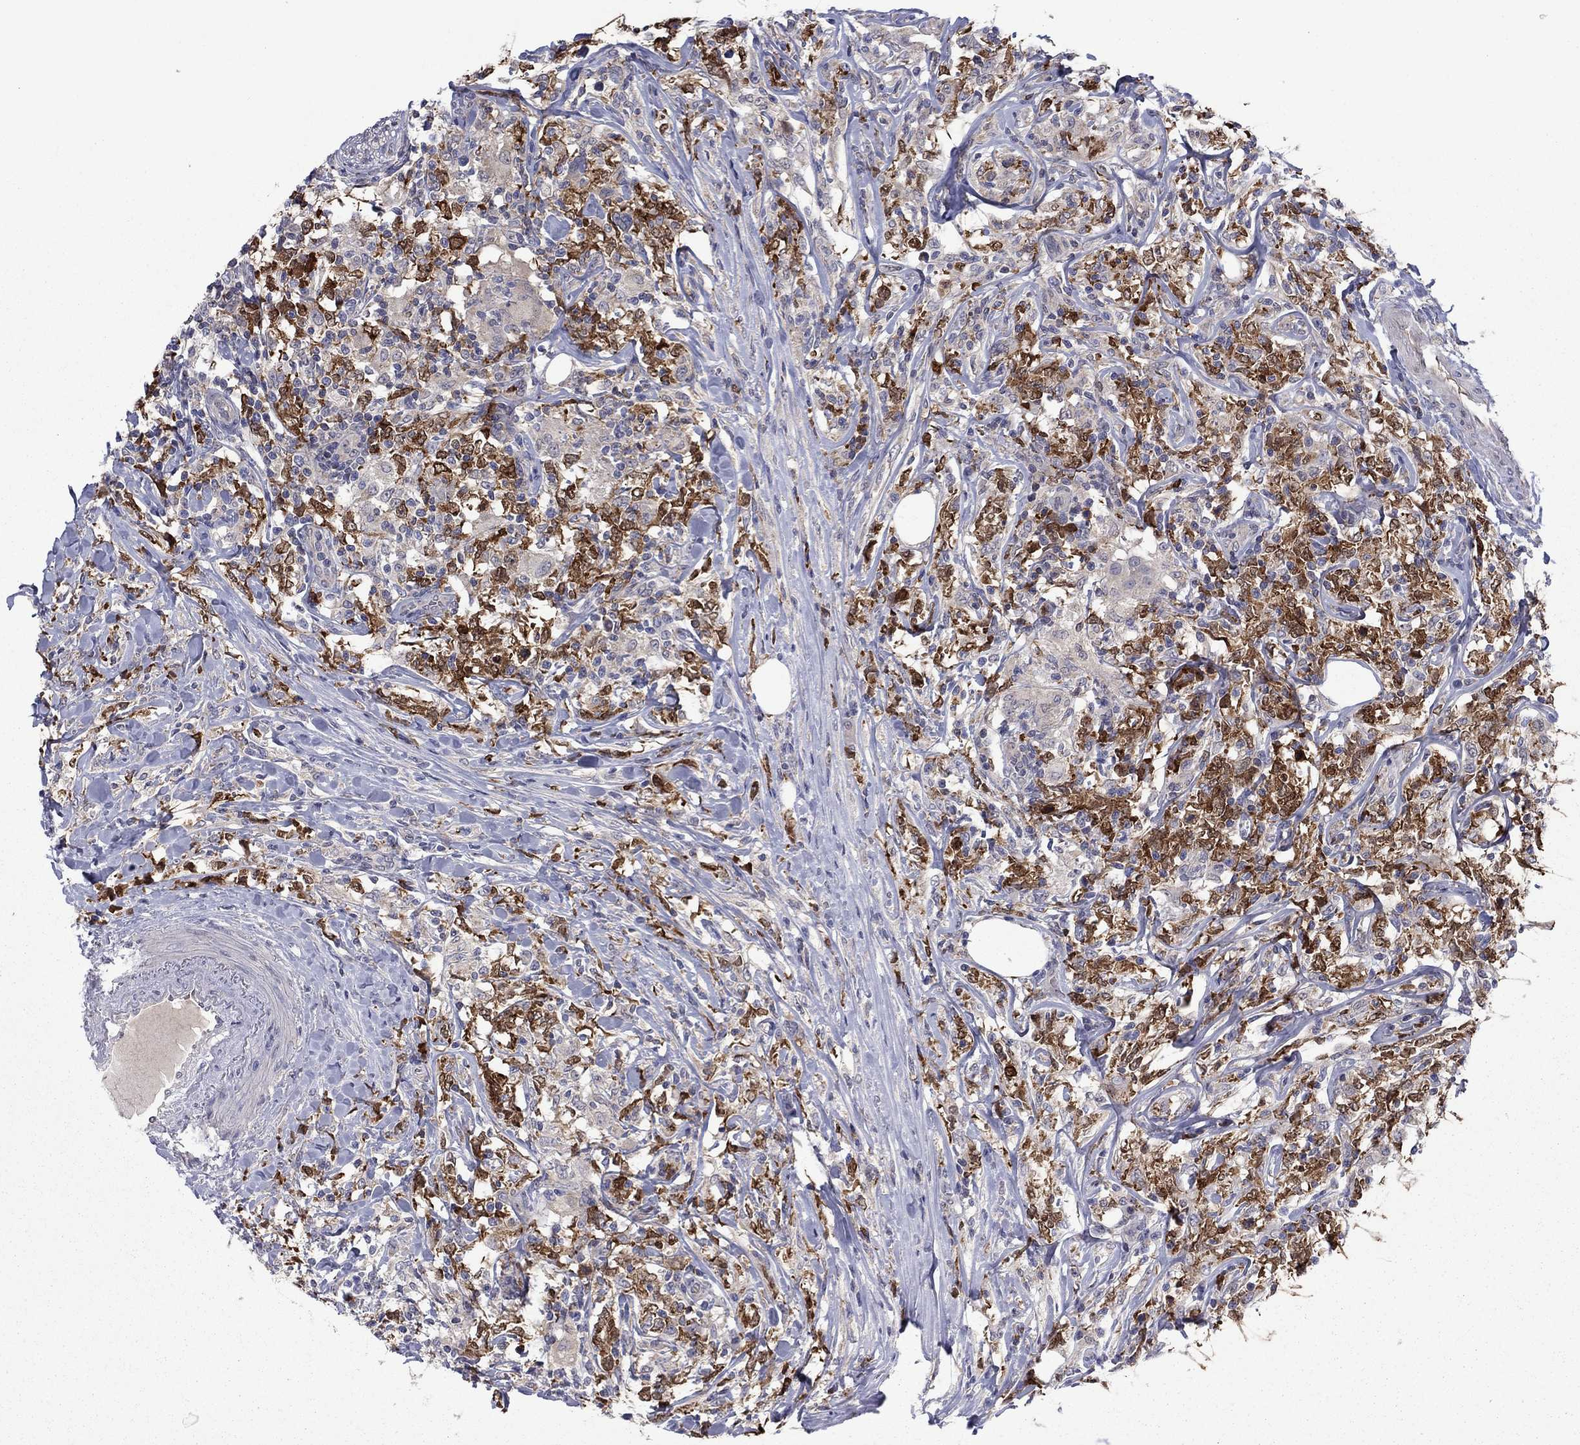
{"staining": {"intensity": "strong", "quantity": "25%-75%", "location": "cytoplasmic/membranous"}, "tissue": "lymphoma", "cell_type": "Tumor cells", "image_type": "cancer", "snomed": [{"axis": "morphology", "description": "Malignant lymphoma, non-Hodgkin's type, High grade"}, {"axis": "topography", "description": "Lymph node"}], "caption": "A high amount of strong cytoplasmic/membranous staining is seen in about 25%-75% of tumor cells in lymphoma tissue. (Brightfield microscopy of DAB IHC at high magnification).", "gene": "GRHPR", "patient": {"sex": "female", "age": 84}}